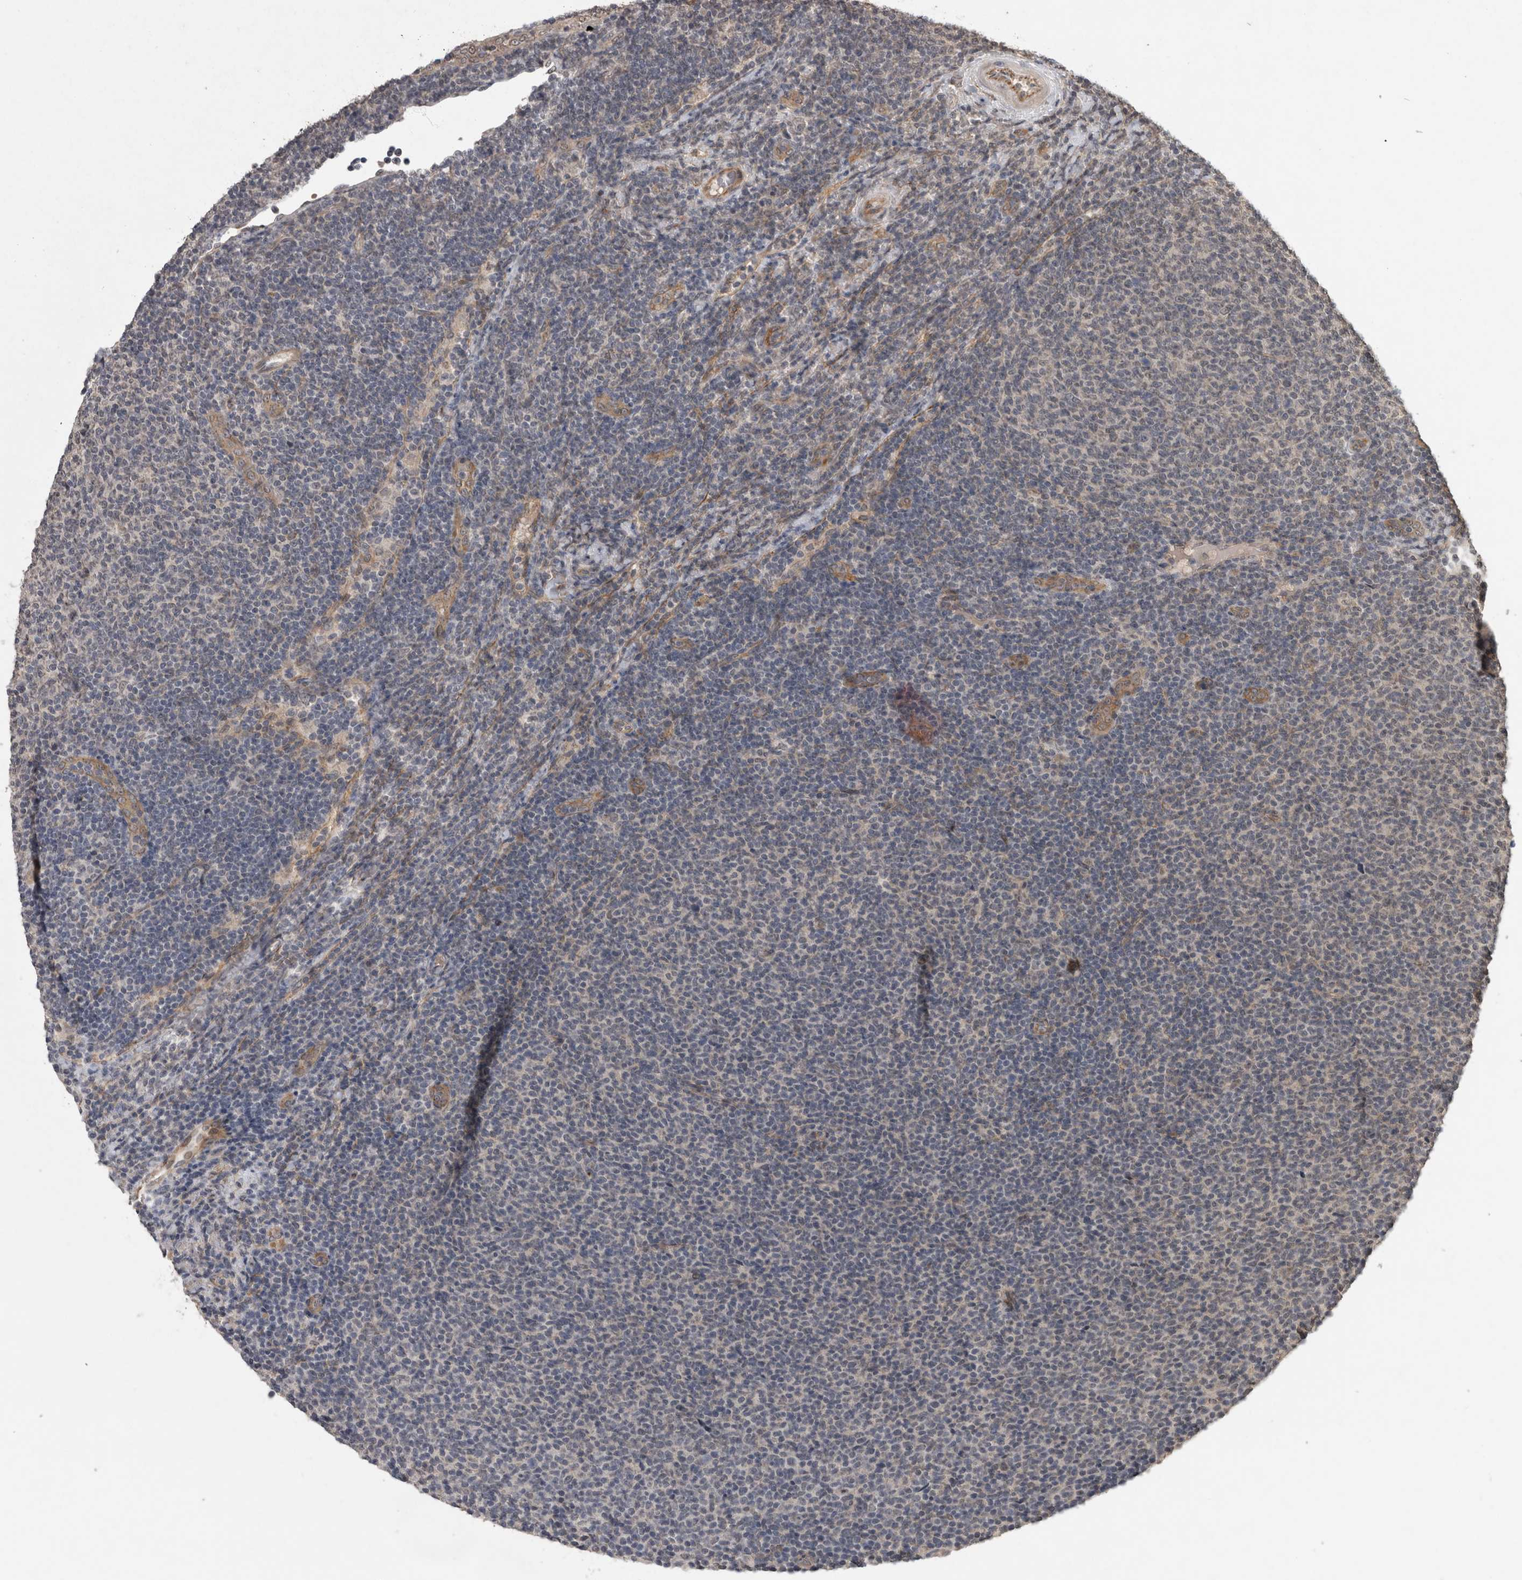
{"staining": {"intensity": "negative", "quantity": "none", "location": "none"}, "tissue": "lymphoma", "cell_type": "Tumor cells", "image_type": "cancer", "snomed": [{"axis": "morphology", "description": "Malignant lymphoma, non-Hodgkin's type, Low grade"}, {"axis": "topography", "description": "Lymph node"}], "caption": "Low-grade malignant lymphoma, non-Hodgkin's type was stained to show a protein in brown. There is no significant positivity in tumor cells.", "gene": "RHPN1", "patient": {"sex": "male", "age": 66}}